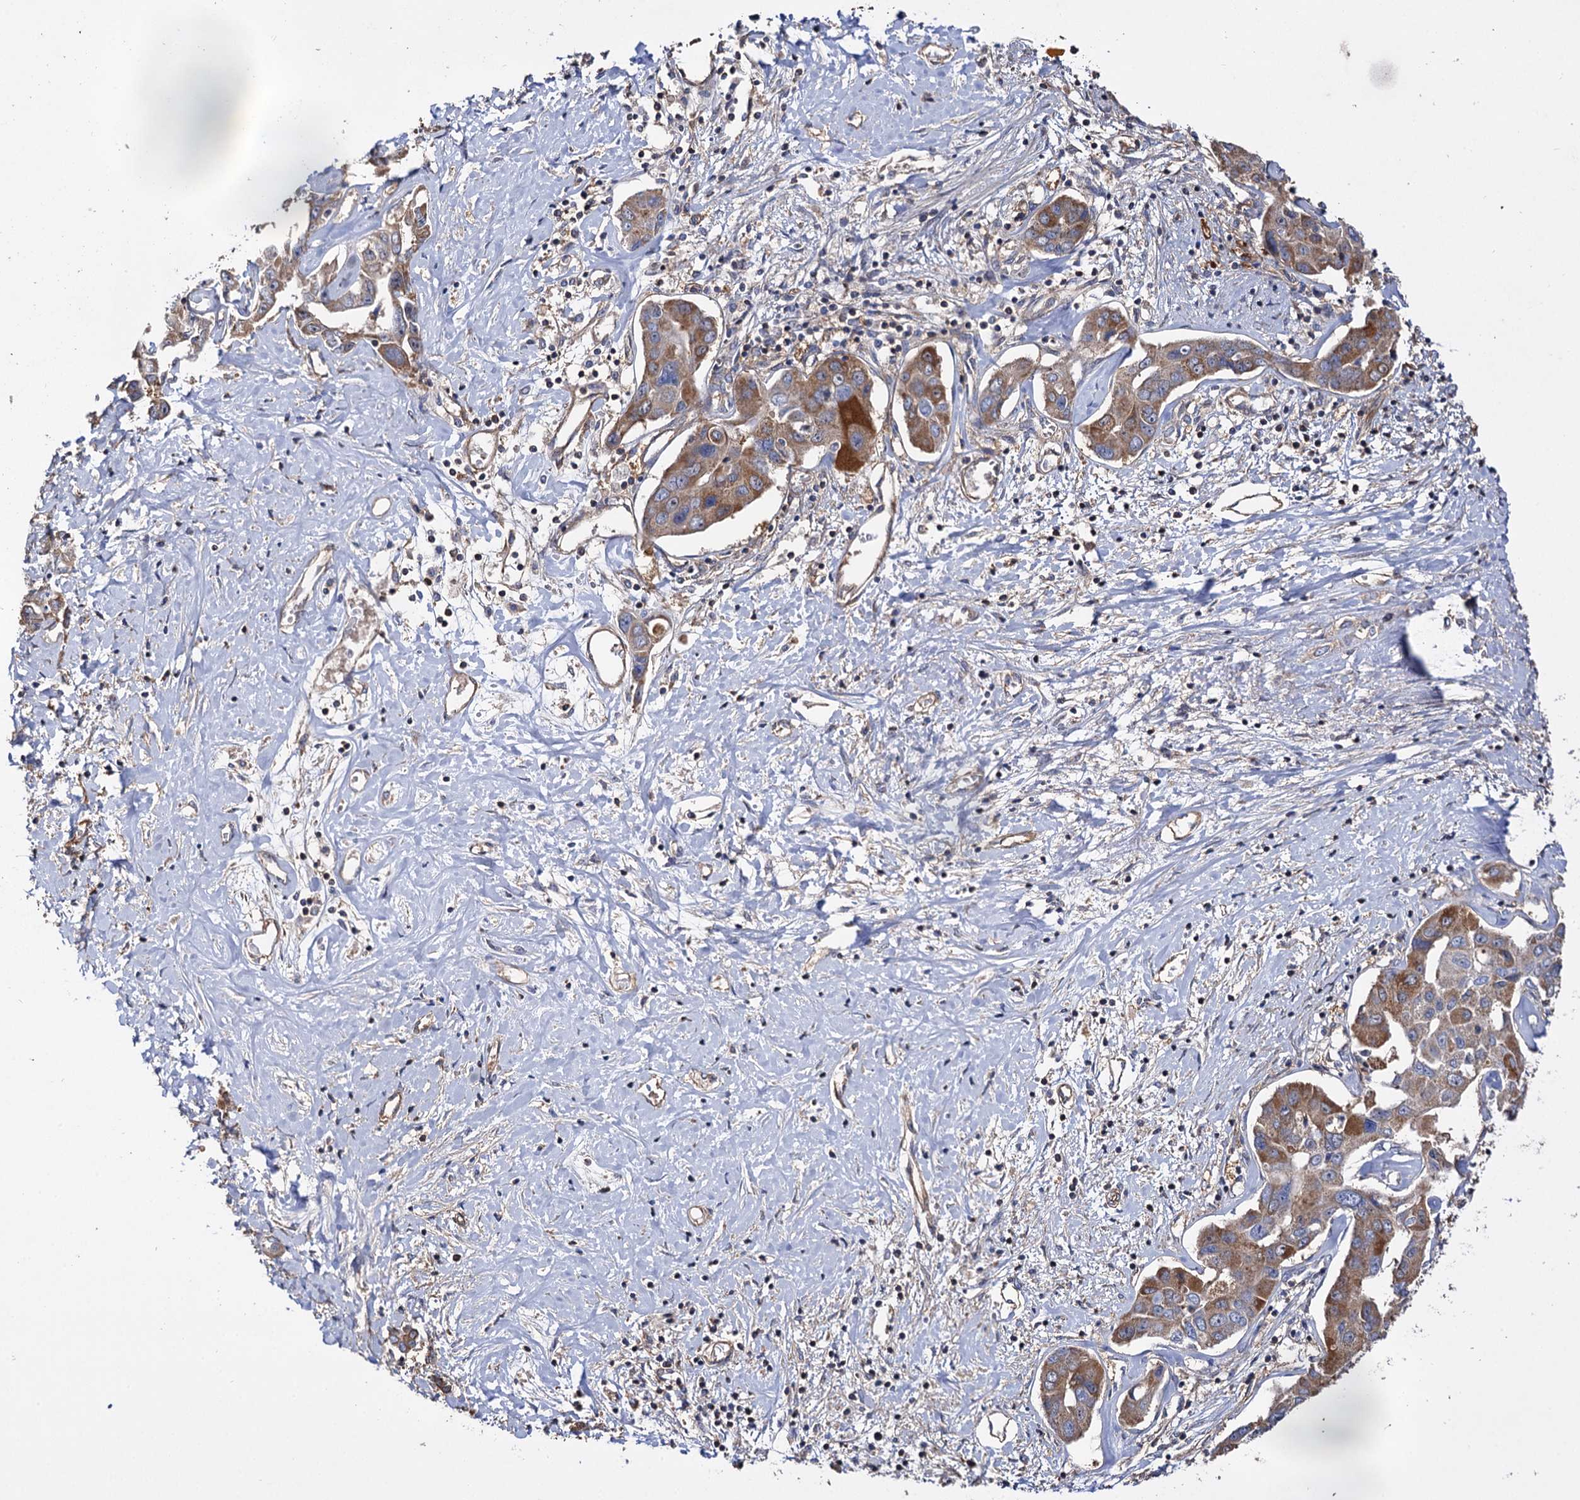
{"staining": {"intensity": "moderate", "quantity": ">75%", "location": "cytoplasmic/membranous"}, "tissue": "liver cancer", "cell_type": "Tumor cells", "image_type": "cancer", "snomed": [{"axis": "morphology", "description": "Cholangiocarcinoma"}, {"axis": "topography", "description": "Liver"}], "caption": "Protein staining of cholangiocarcinoma (liver) tissue demonstrates moderate cytoplasmic/membranous staining in approximately >75% of tumor cells.", "gene": "IDI1", "patient": {"sex": "male", "age": 59}}